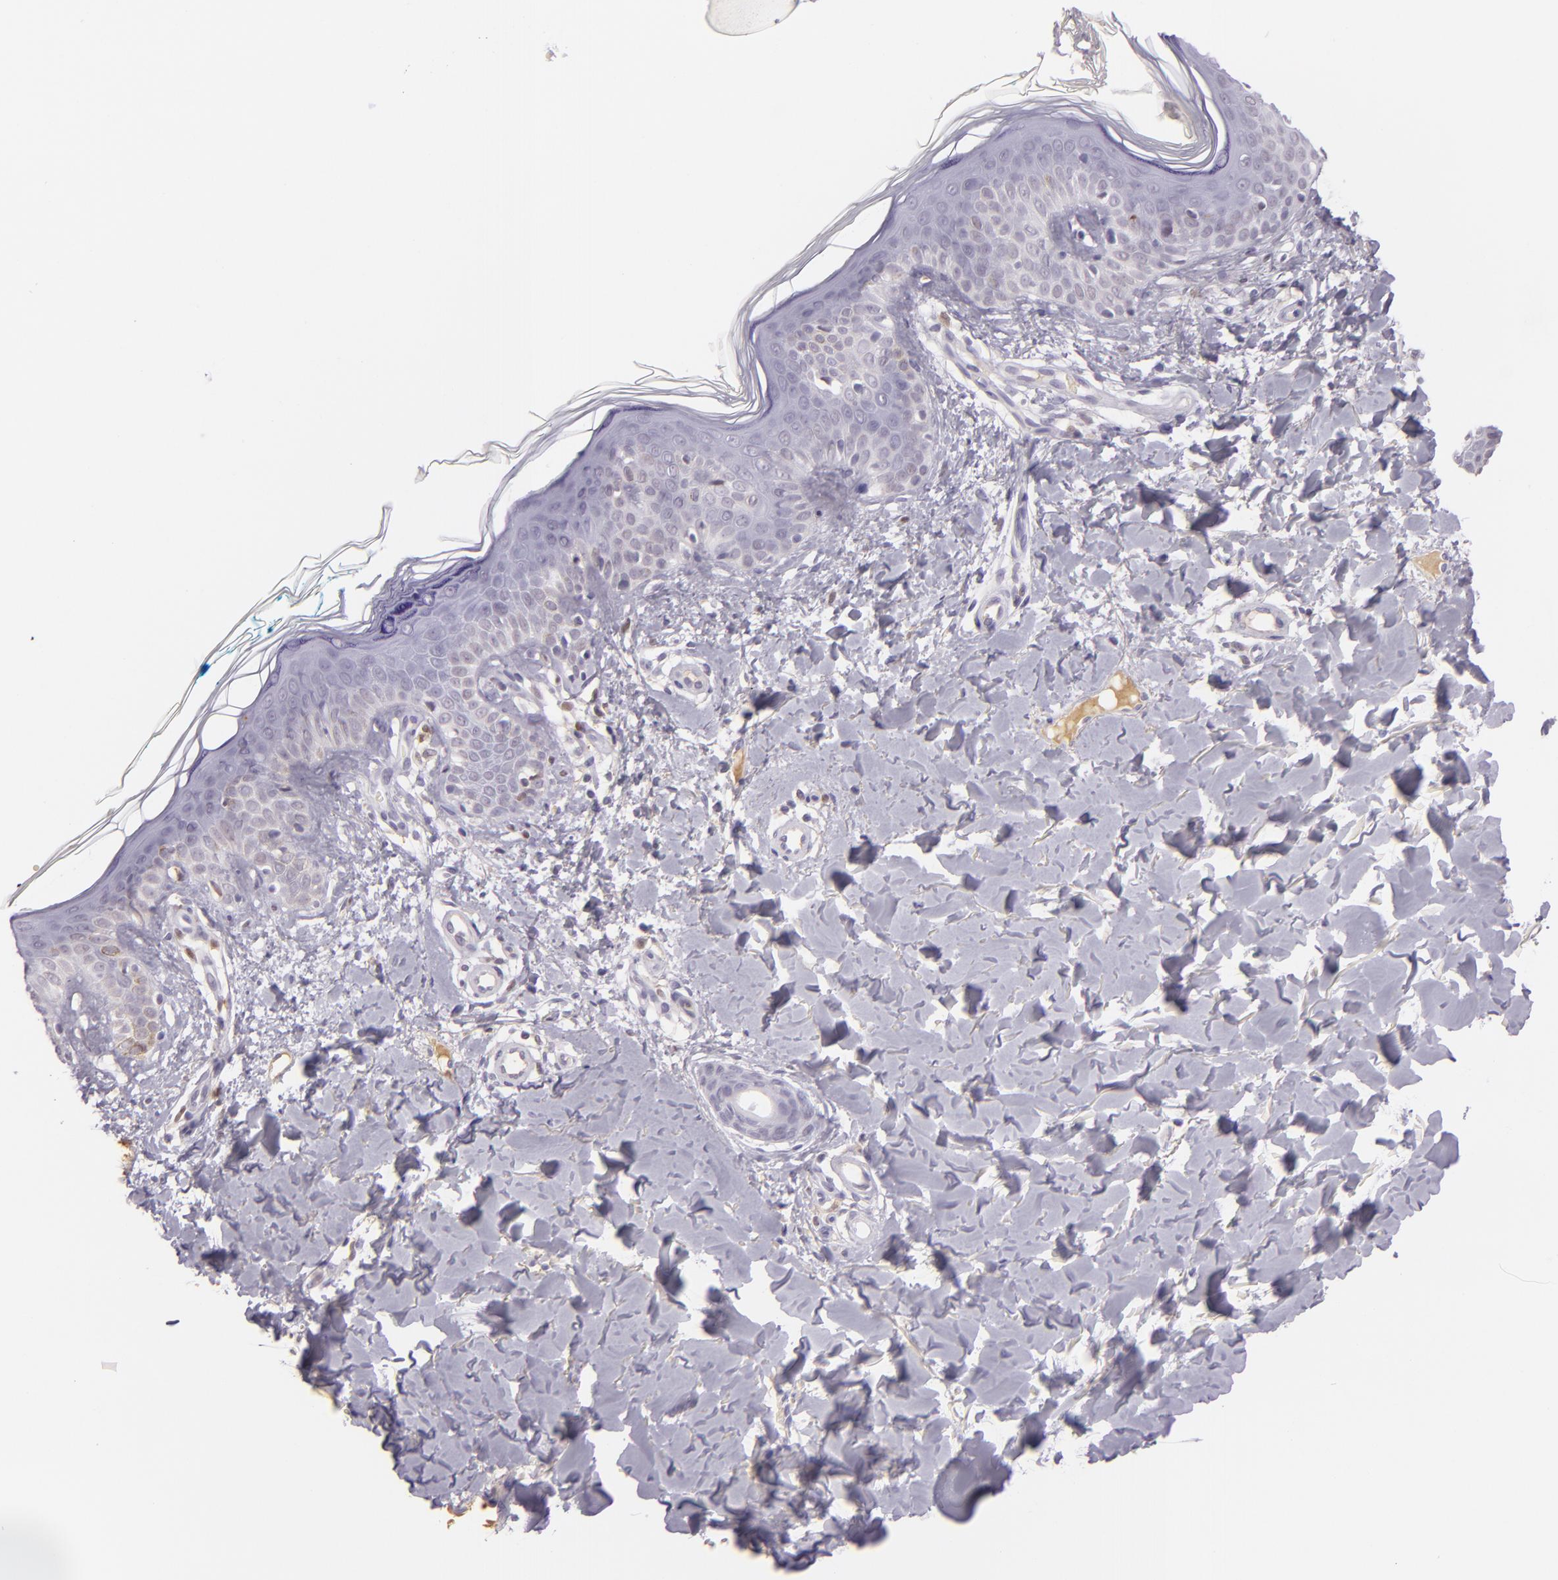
{"staining": {"intensity": "negative", "quantity": "none", "location": "none"}, "tissue": "skin", "cell_type": "Fibroblasts", "image_type": "normal", "snomed": [{"axis": "morphology", "description": "Normal tissue, NOS"}, {"axis": "topography", "description": "Skin"}], "caption": "Skin was stained to show a protein in brown. There is no significant positivity in fibroblasts. (Brightfield microscopy of DAB IHC at high magnification).", "gene": "CHEK2", "patient": {"sex": "male", "age": 32}}